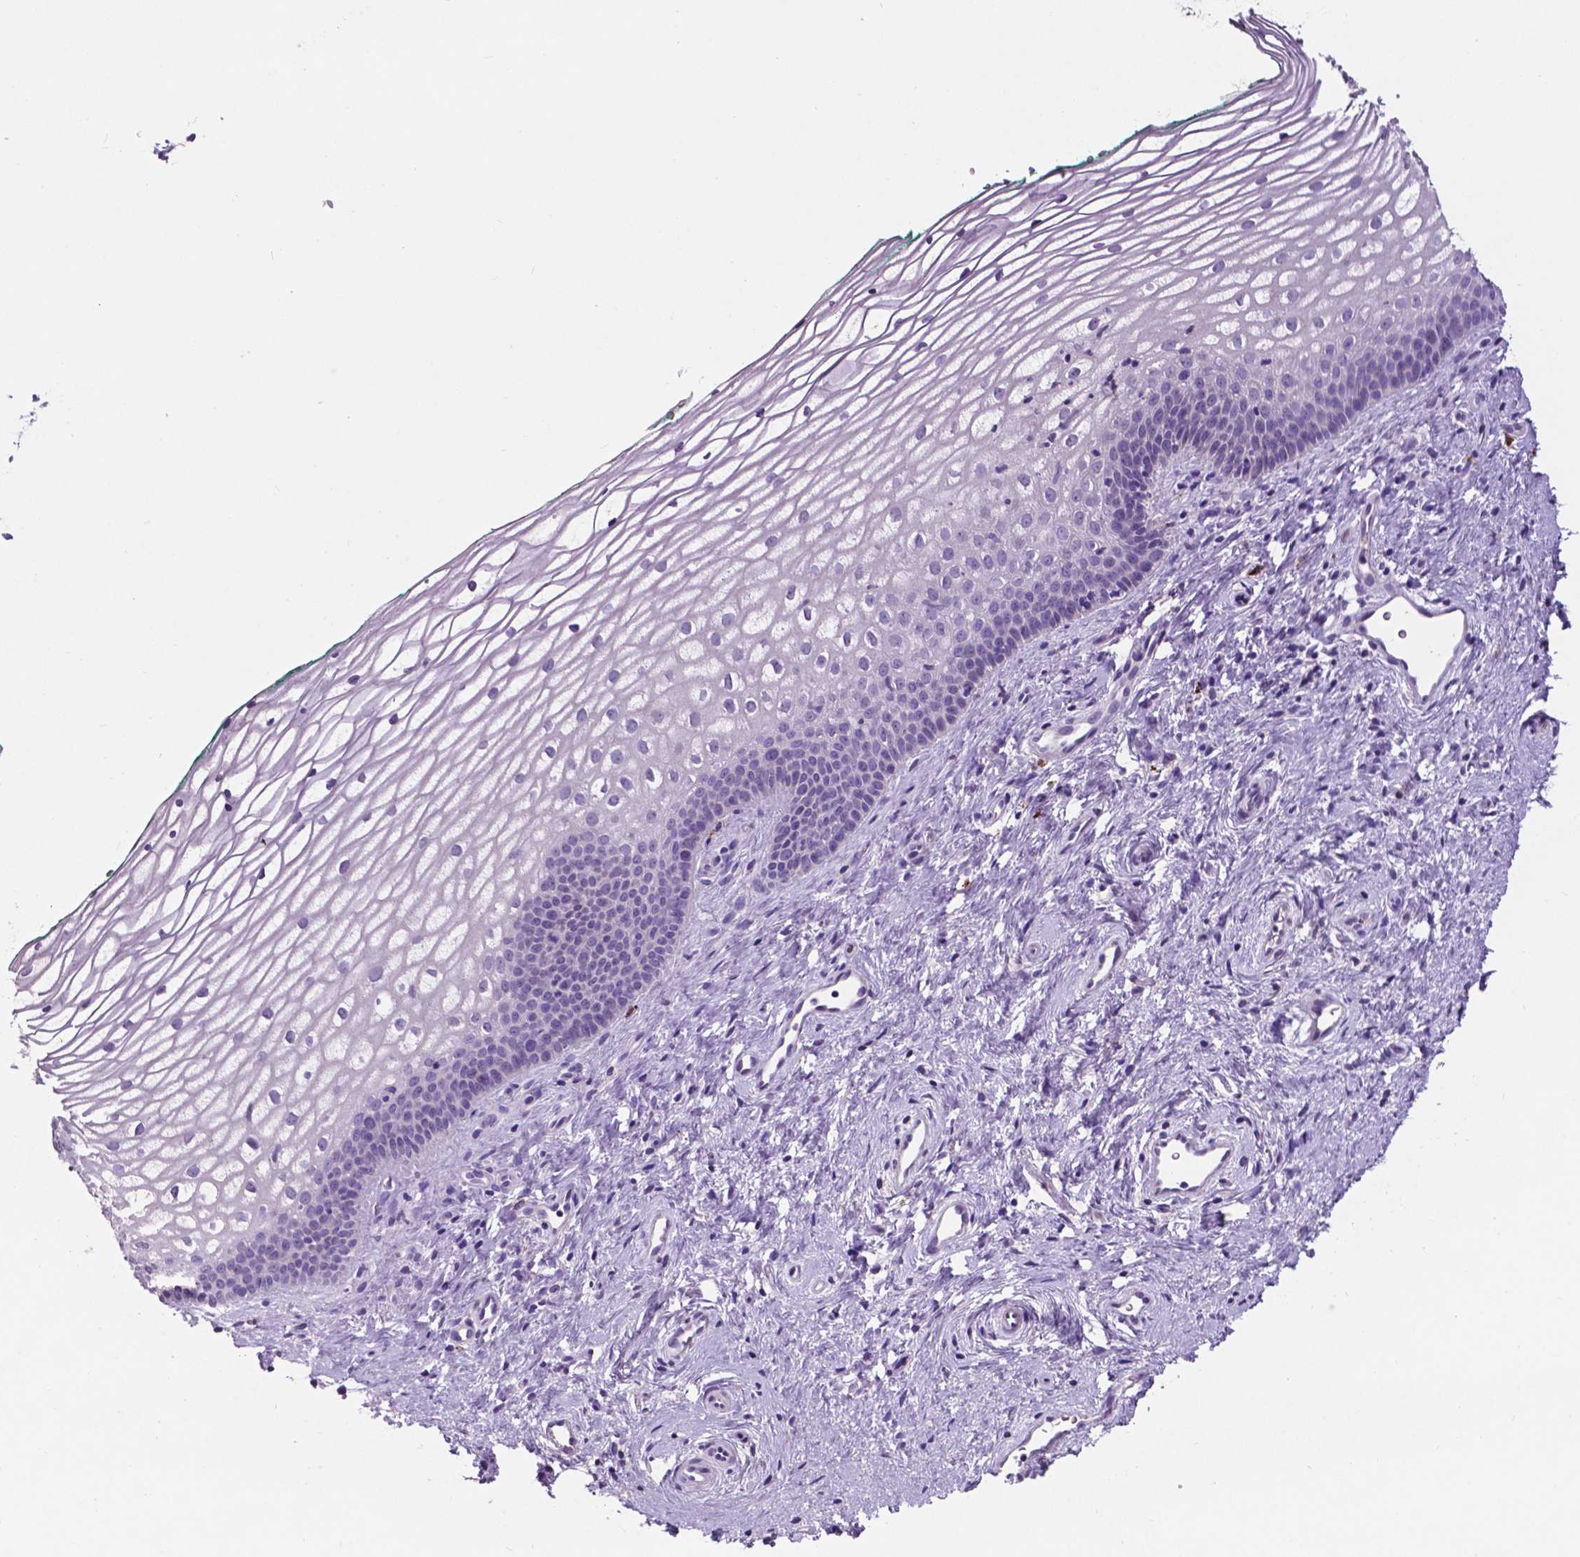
{"staining": {"intensity": "negative", "quantity": "none", "location": "none"}, "tissue": "vagina", "cell_type": "Squamous epithelial cells", "image_type": "normal", "snomed": [{"axis": "morphology", "description": "Normal tissue, NOS"}, {"axis": "topography", "description": "Vagina"}], "caption": "This micrograph is of unremarkable vagina stained with immunohistochemistry (IHC) to label a protein in brown with the nuclei are counter-stained blue. There is no expression in squamous epithelial cells.", "gene": "PLSCR1", "patient": {"sex": "female", "age": 44}}